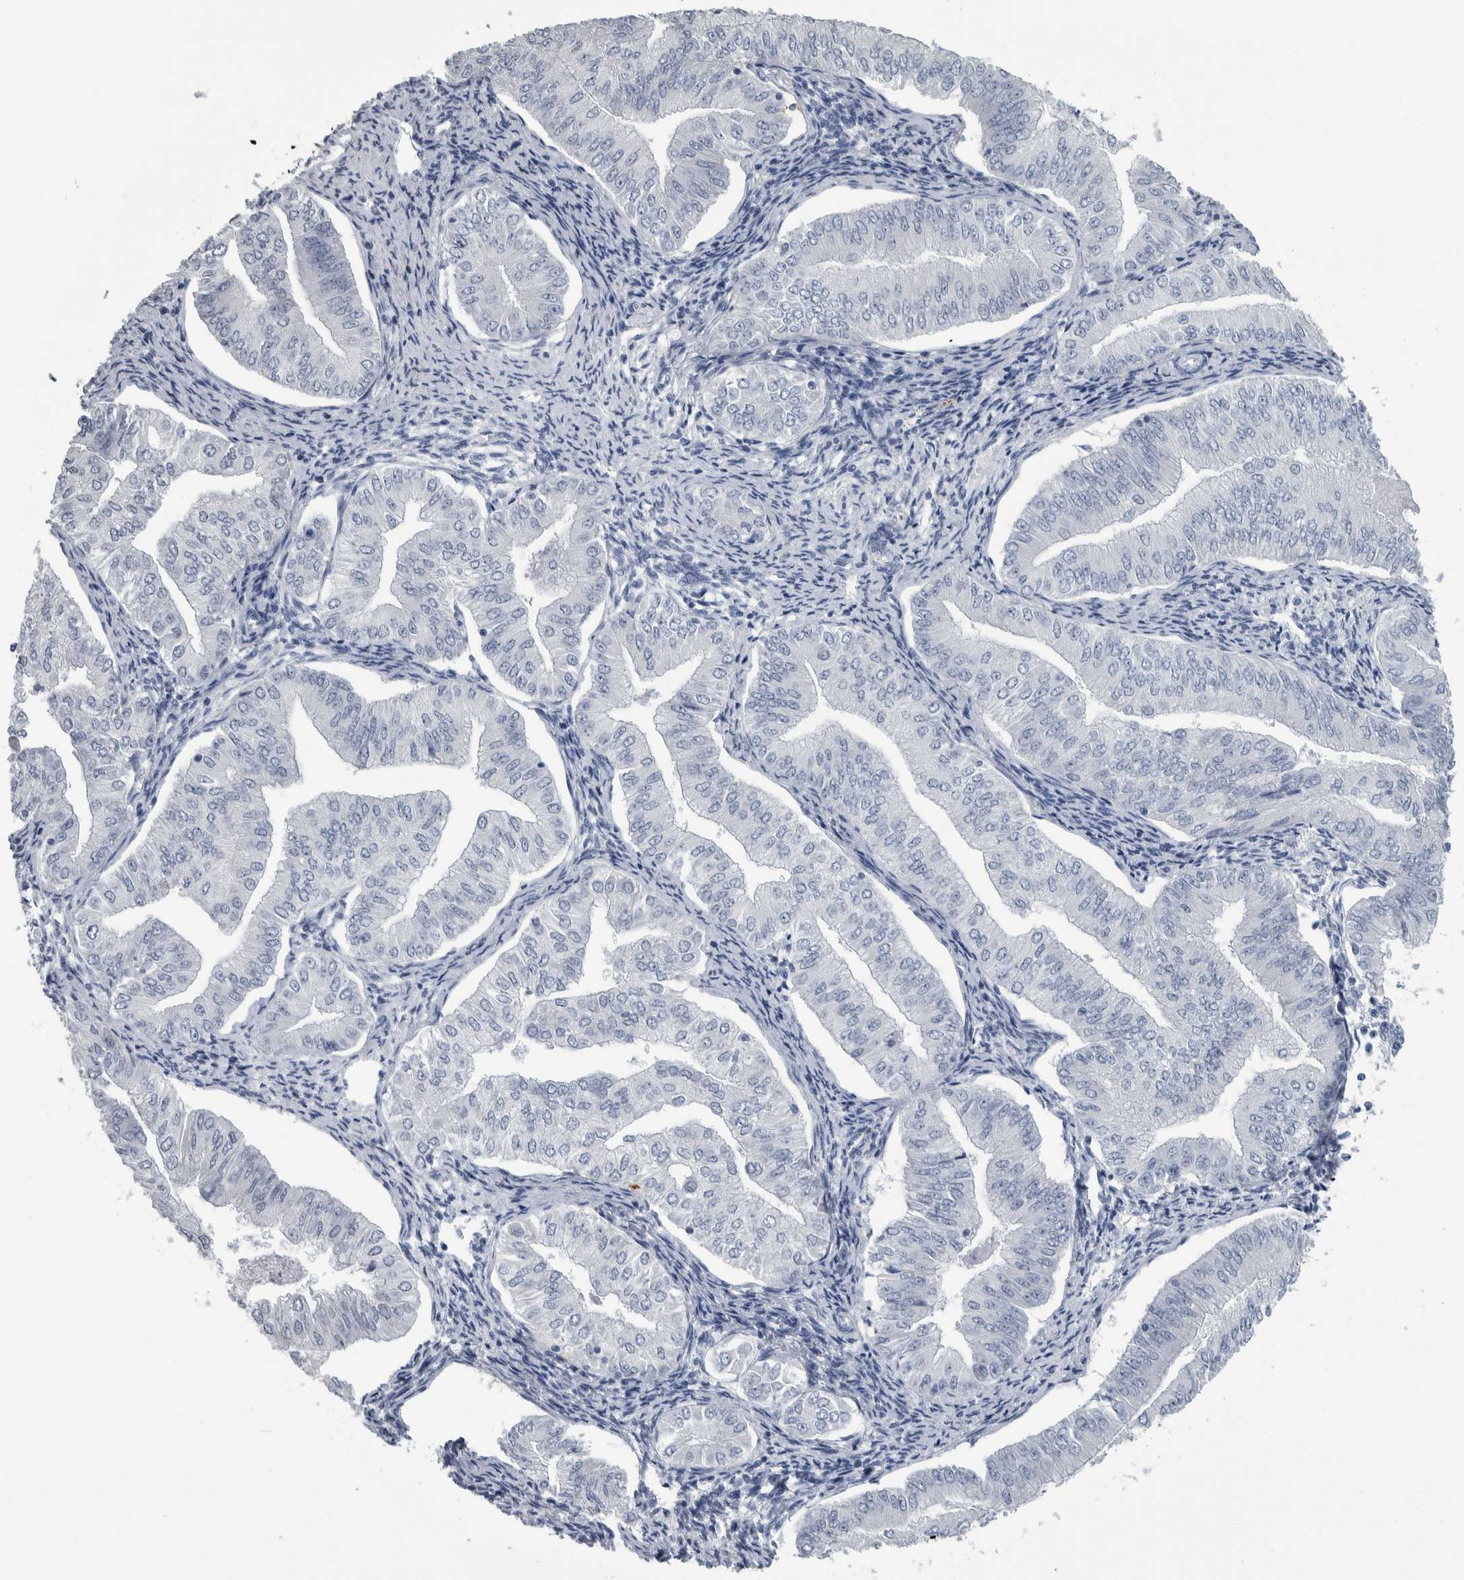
{"staining": {"intensity": "negative", "quantity": "none", "location": "none"}, "tissue": "endometrial cancer", "cell_type": "Tumor cells", "image_type": "cancer", "snomed": [{"axis": "morphology", "description": "Normal tissue, NOS"}, {"axis": "morphology", "description": "Adenocarcinoma, NOS"}, {"axis": "topography", "description": "Endometrium"}], "caption": "This is an IHC photomicrograph of endometrial cancer (adenocarcinoma). There is no expression in tumor cells.", "gene": "CDH17", "patient": {"sex": "female", "age": 53}}